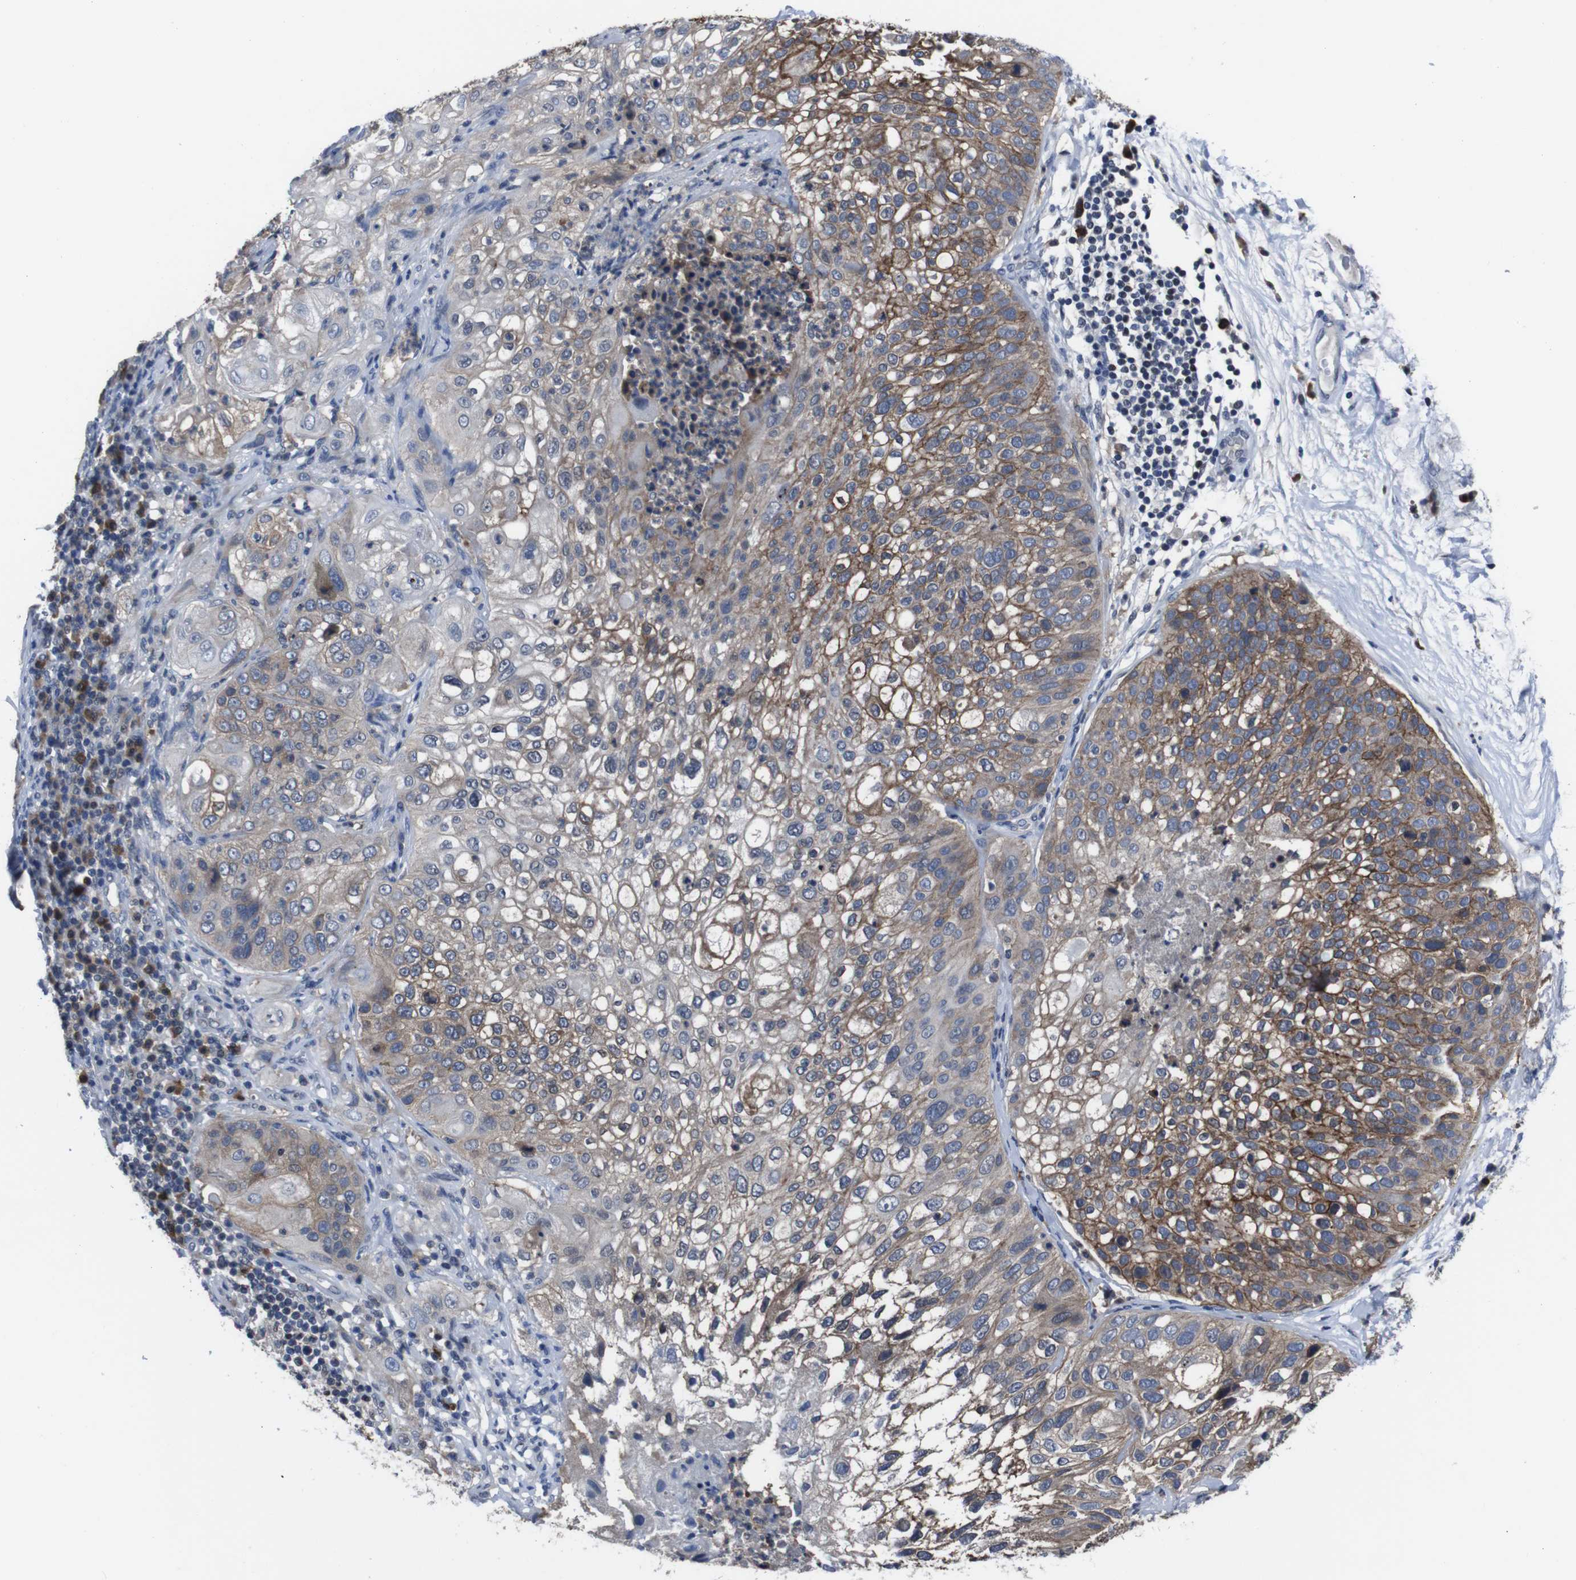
{"staining": {"intensity": "moderate", "quantity": ">75%", "location": "cytoplasmic/membranous"}, "tissue": "lung cancer", "cell_type": "Tumor cells", "image_type": "cancer", "snomed": [{"axis": "morphology", "description": "Inflammation, NOS"}, {"axis": "morphology", "description": "Squamous cell carcinoma, NOS"}, {"axis": "topography", "description": "Lymph node"}, {"axis": "topography", "description": "Soft tissue"}, {"axis": "topography", "description": "Lung"}], "caption": "Squamous cell carcinoma (lung) was stained to show a protein in brown. There is medium levels of moderate cytoplasmic/membranous positivity in approximately >75% of tumor cells. (IHC, brightfield microscopy, high magnification).", "gene": "SEMA4B", "patient": {"sex": "male", "age": 66}}